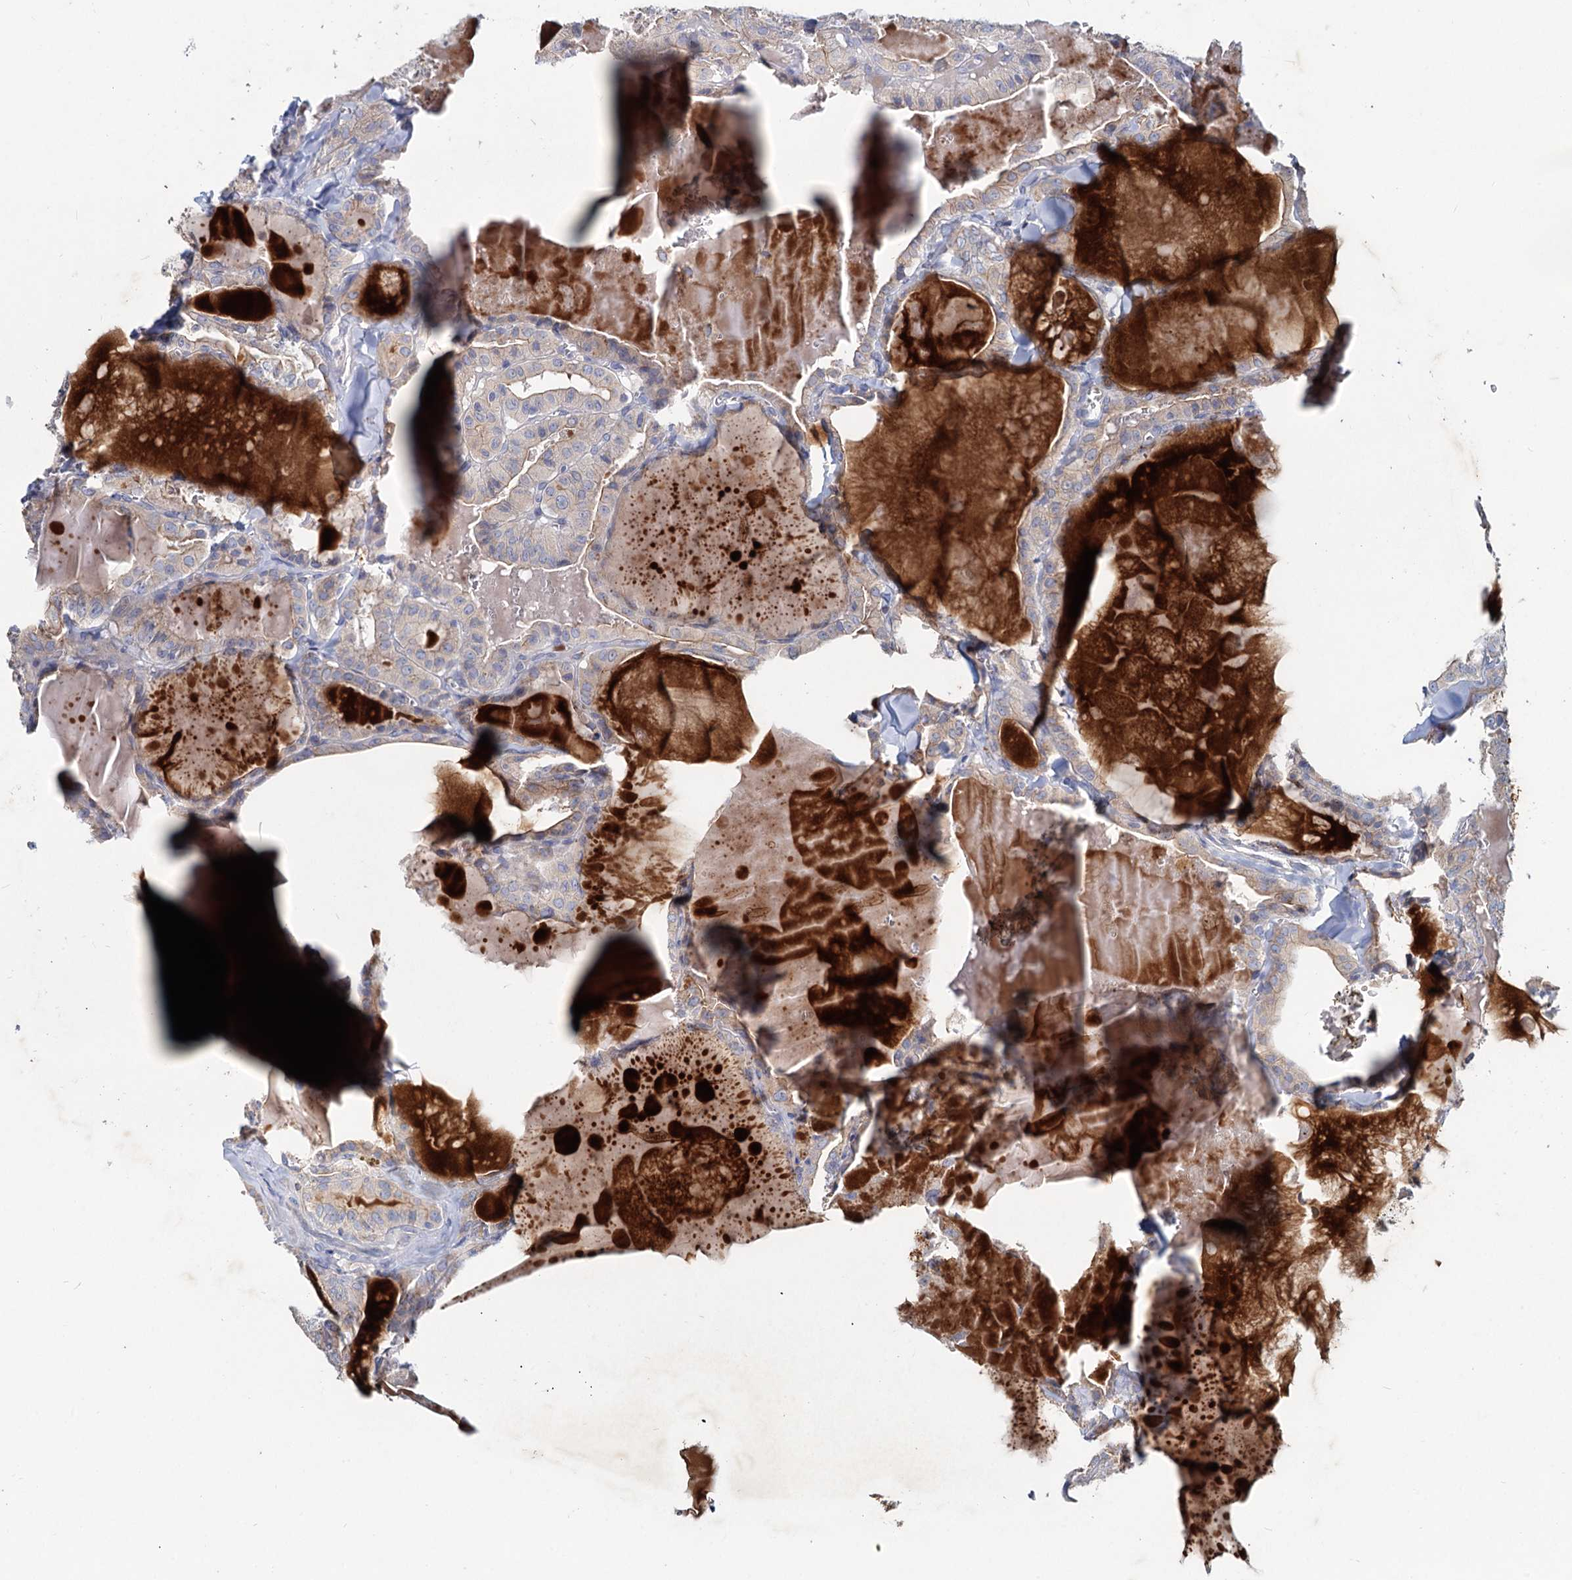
{"staining": {"intensity": "moderate", "quantity": "<25%", "location": "cytoplasmic/membranous"}, "tissue": "thyroid cancer", "cell_type": "Tumor cells", "image_type": "cancer", "snomed": [{"axis": "morphology", "description": "Papillary adenocarcinoma, NOS"}, {"axis": "topography", "description": "Thyroid gland"}], "caption": "There is low levels of moderate cytoplasmic/membranous positivity in tumor cells of thyroid cancer, as demonstrated by immunohistochemical staining (brown color).", "gene": "TMX2", "patient": {"sex": "male", "age": 52}}